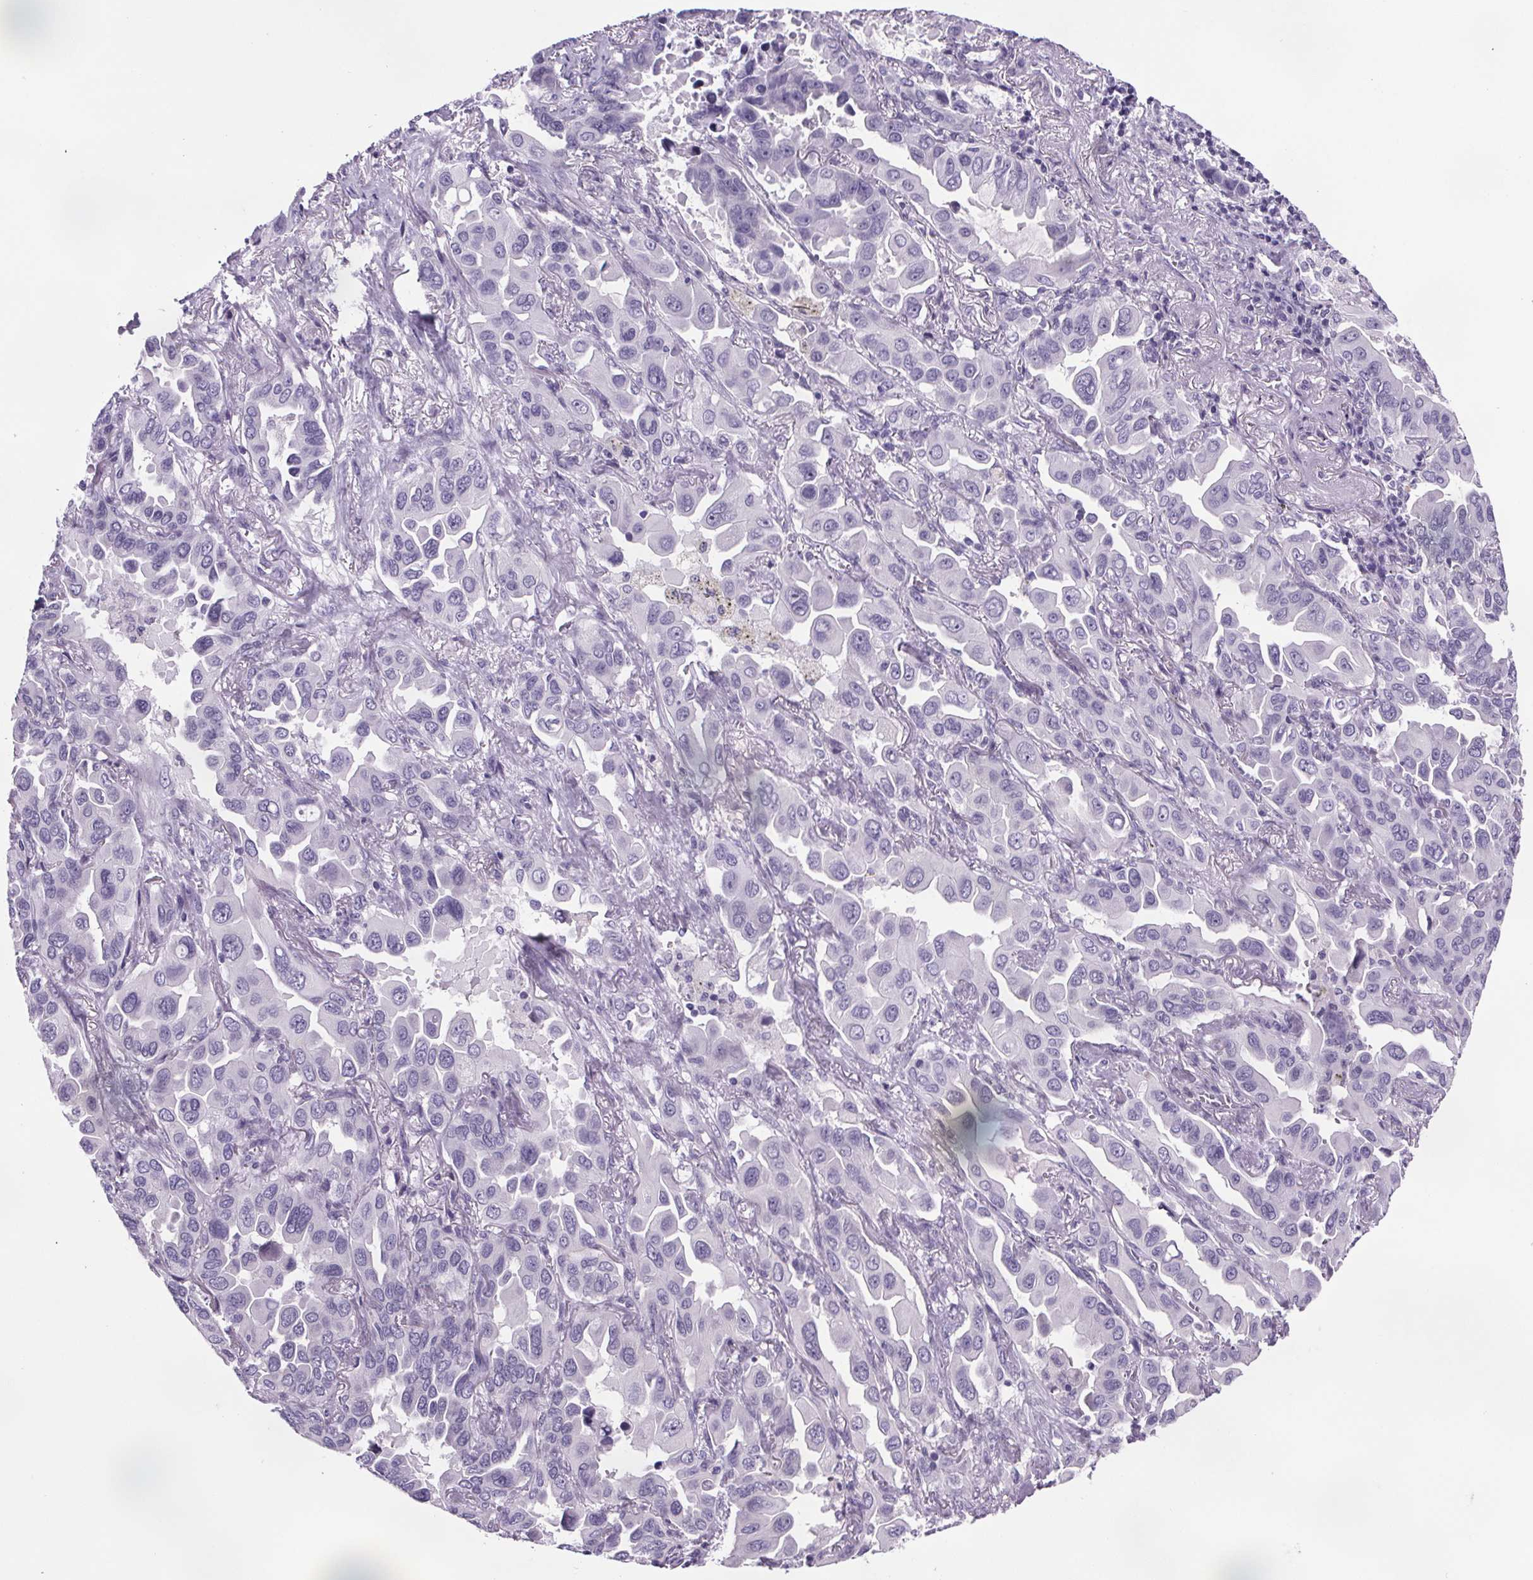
{"staining": {"intensity": "negative", "quantity": "none", "location": "none"}, "tissue": "lung cancer", "cell_type": "Tumor cells", "image_type": "cancer", "snomed": [{"axis": "morphology", "description": "Adenocarcinoma, NOS"}, {"axis": "topography", "description": "Lung"}], "caption": "The photomicrograph shows no staining of tumor cells in adenocarcinoma (lung).", "gene": "CUBN", "patient": {"sex": "male", "age": 64}}